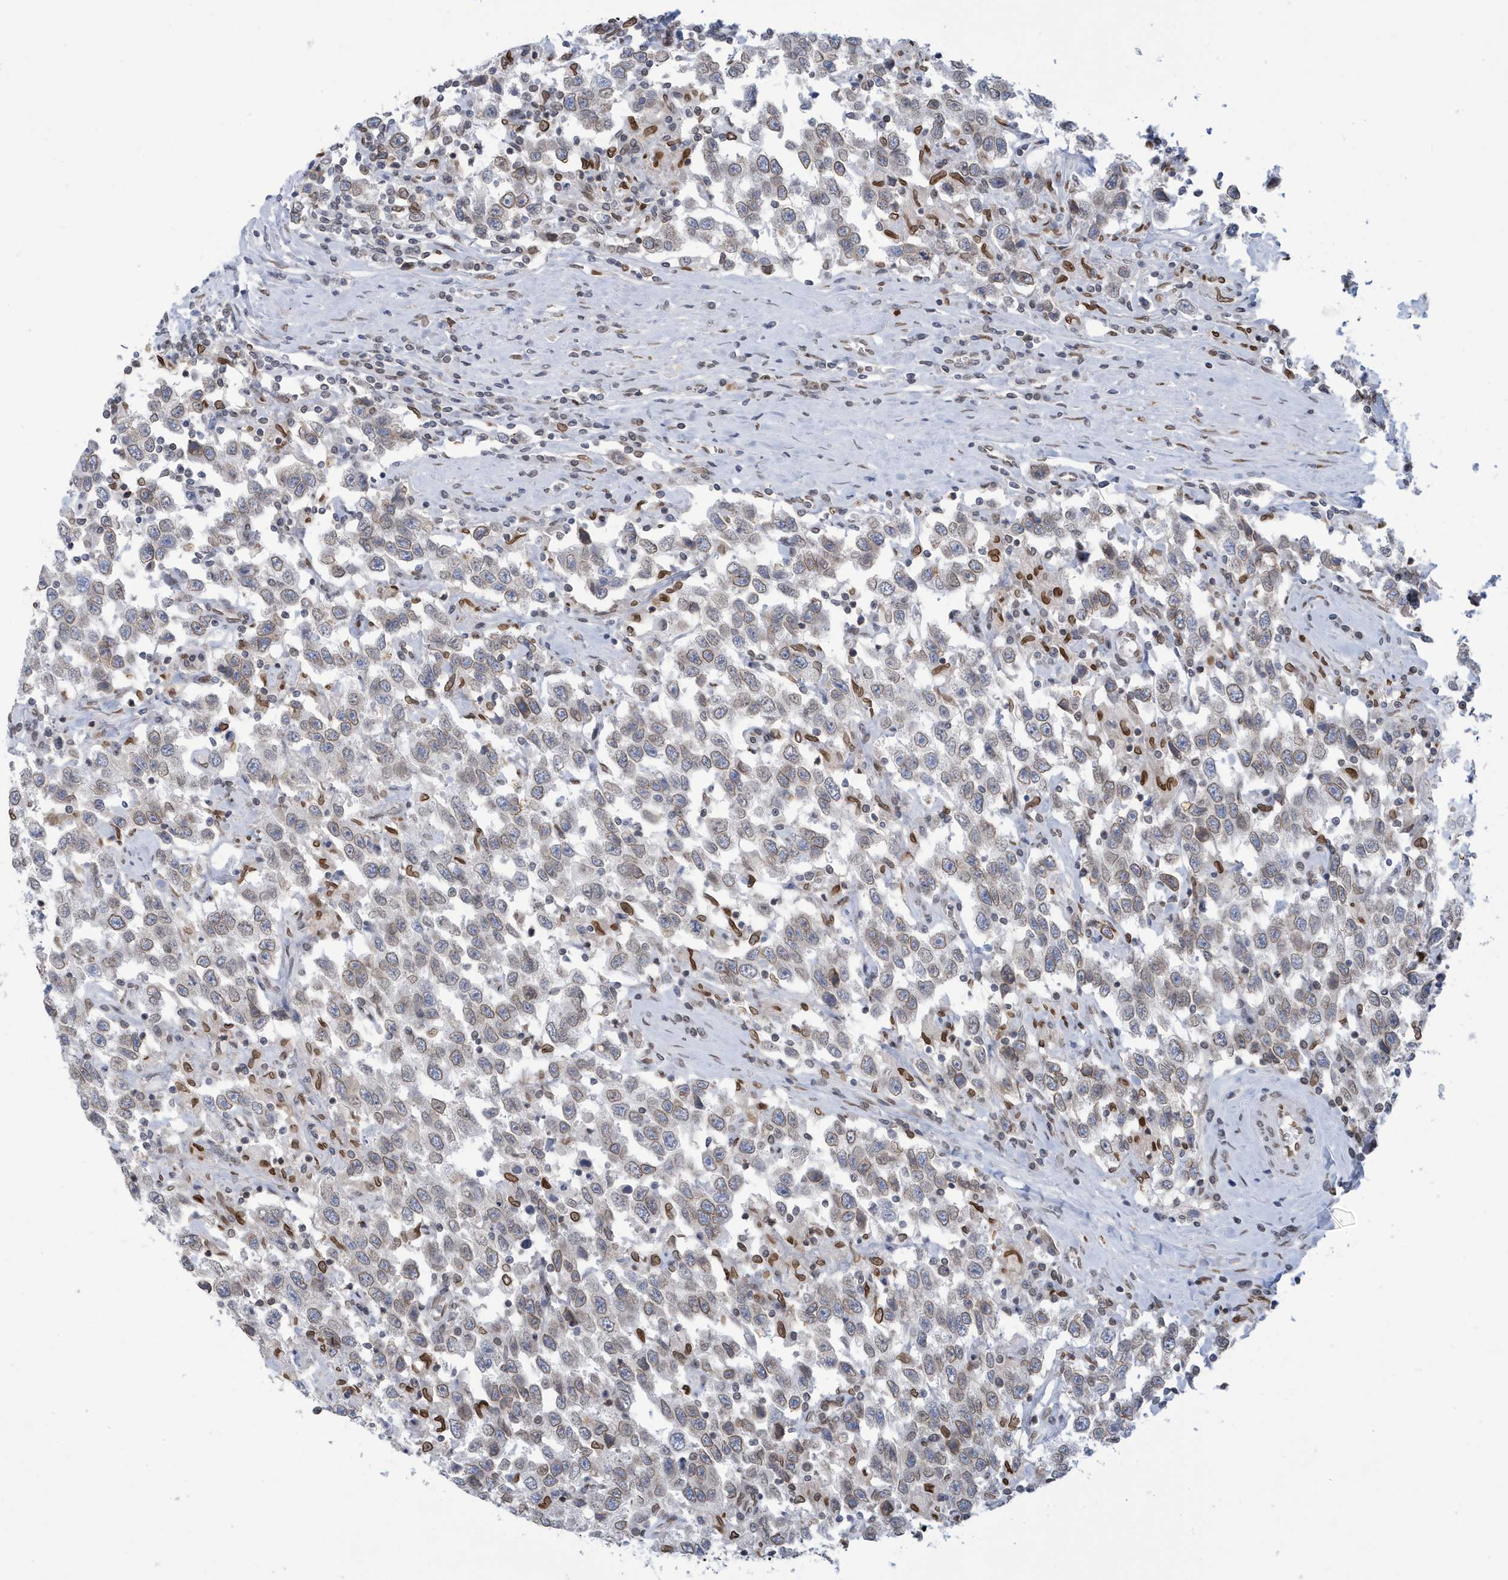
{"staining": {"intensity": "weak", "quantity": ">75%", "location": "cytoplasmic/membranous,nuclear"}, "tissue": "testis cancer", "cell_type": "Tumor cells", "image_type": "cancer", "snomed": [{"axis": "morphology", "description": "Seminoma, NOS"}, {"axis": "topography", "description": "Testis"}], "caption": "IHC (DAB (3,3'-diaminobenzidine)) staining of testis cancer demonstrates weak cytoplasmic/membranous and nuclear protein staining in approximately >75% of tumor cells. The protein of interest is stained brown, and the nuclei are stained in blue (DAB IHC with brightfield microscopy, high magnification).", "gene": "PCYT1A", "patient": {"sex": "male", "age": 41}}